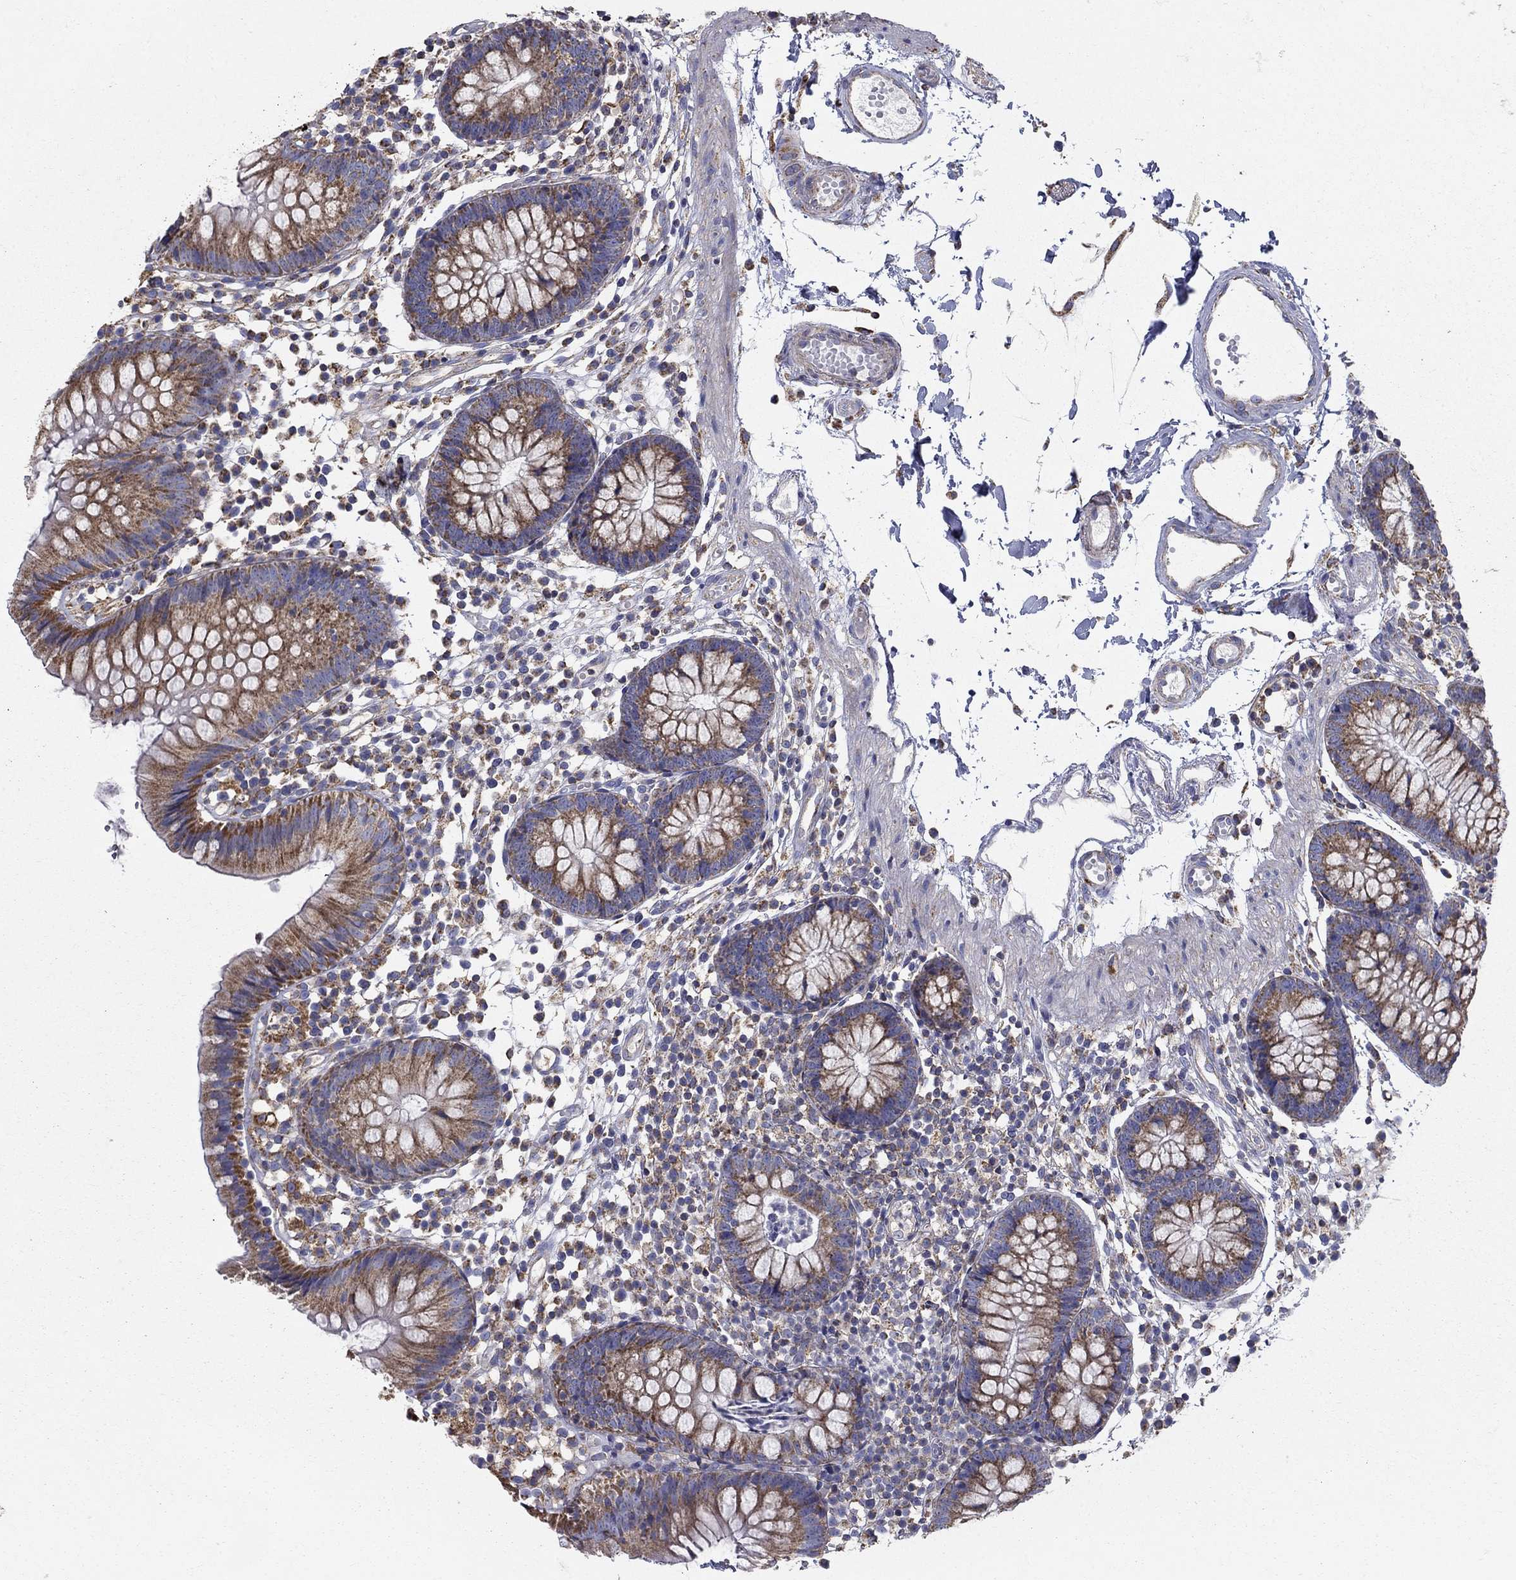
{"staining": {"intensity": "negative", "quantity": "none", "location": "none"}, "tissue": "colon", "cell_type": "Endothelial cells", "image_type": "normal", "snomed": [{"axis": "morphology", "description": "Normal tissue, NOS"}, {"axis": "topography", "description": "Rectum"}], "caption": "IHC photomicrograph of unremarkable colon stained for a protein (brown), which demonstrates no positivity in endothelial cells.", "gene": "NME5", "patient": {"sex": "male", "age": 70}}